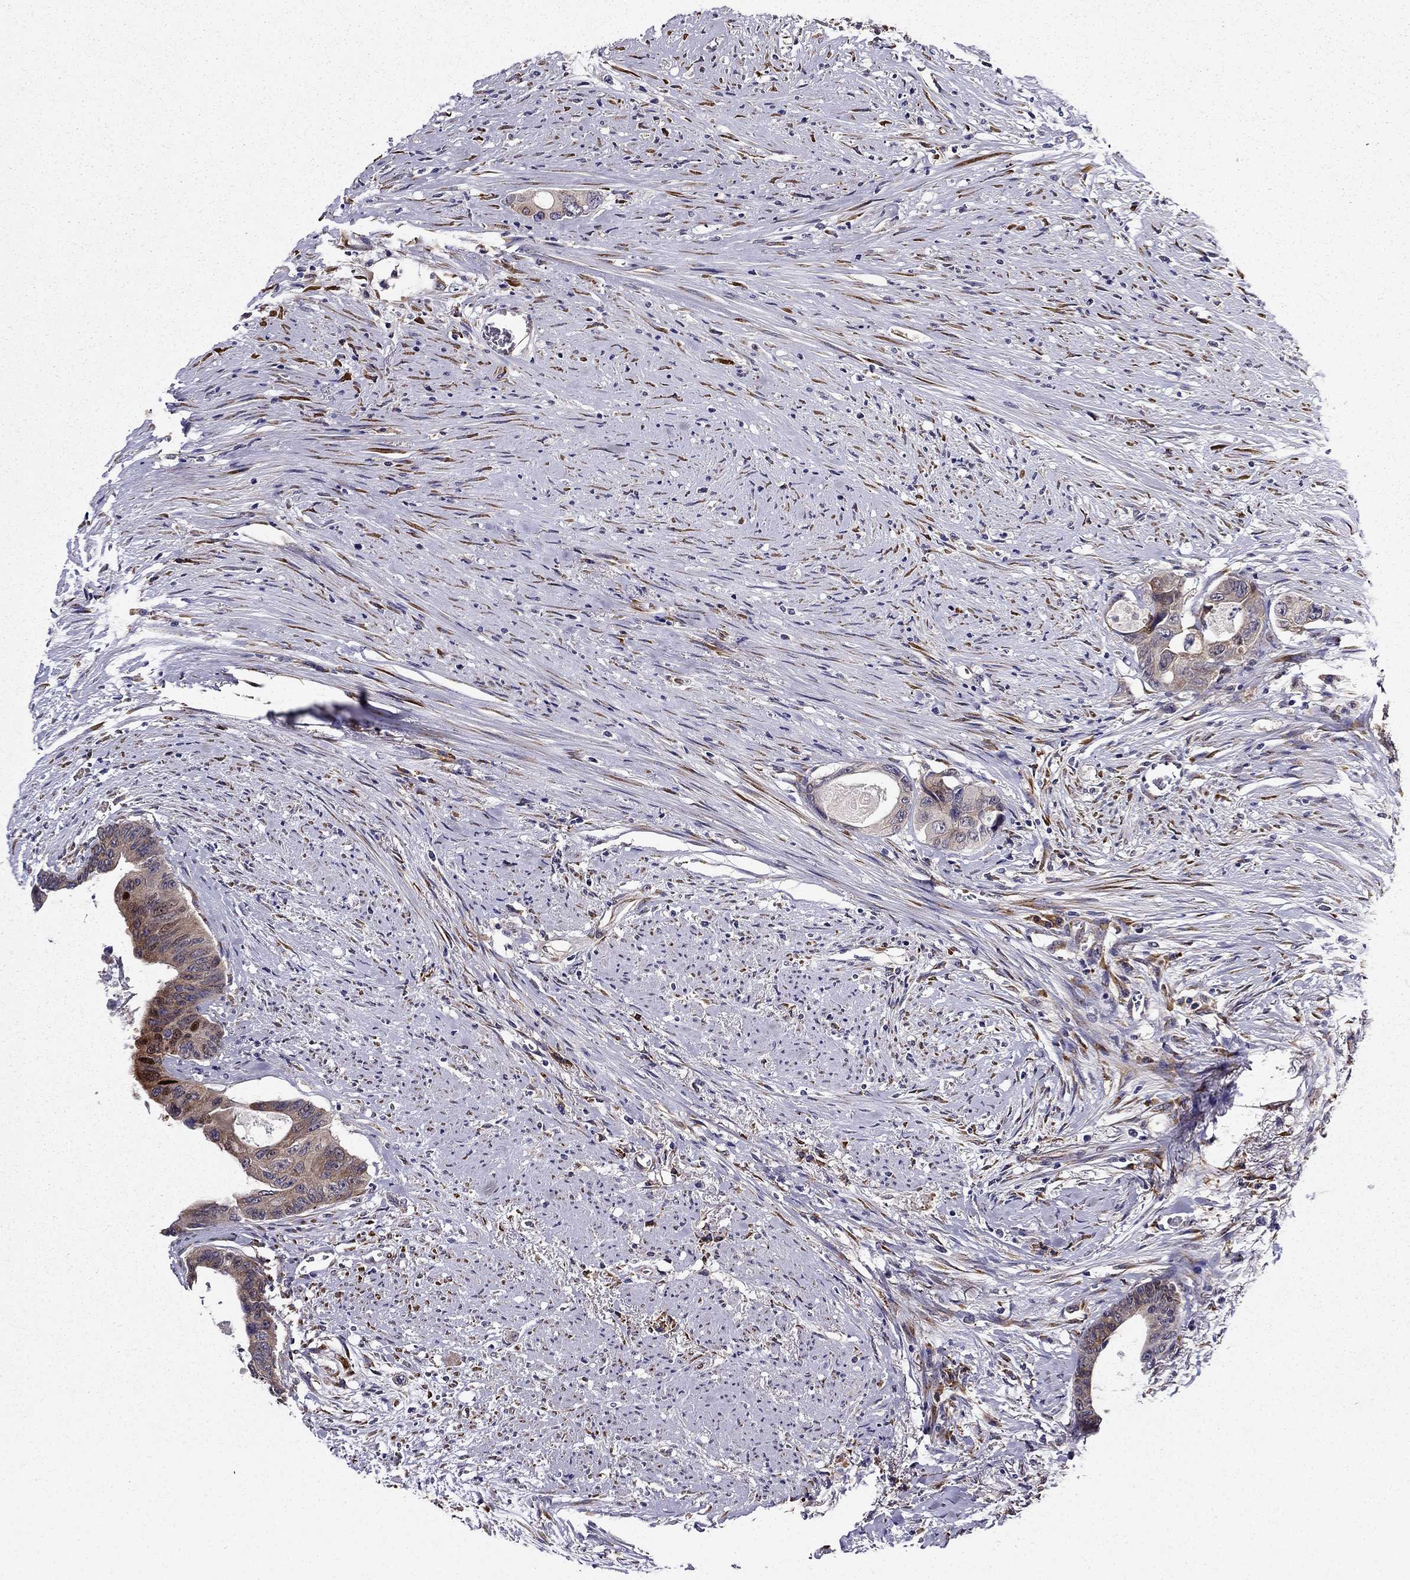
{"staining": {"intensity": "weak", "quantity": ">75%", "location": "cytoplasmic/membranous"}, "tissue": "colorectal cancer", "cell_type": "Tumor cells", "image_type": "cancer", "snomed": [{"axis": "morphology", "description": "Adenocarcinoma, NOS"}, {"axis": "topography", "description": "Rectum"}], "caption": "Protein staining of colorectal cancer (adenocarcinoma) tissue demonstrates weak cytoplasmic/membranous expression in about >75% of tumor cells.", "gene": "ARHGEF28", "patient": {"sex": "male", "age": 59}}